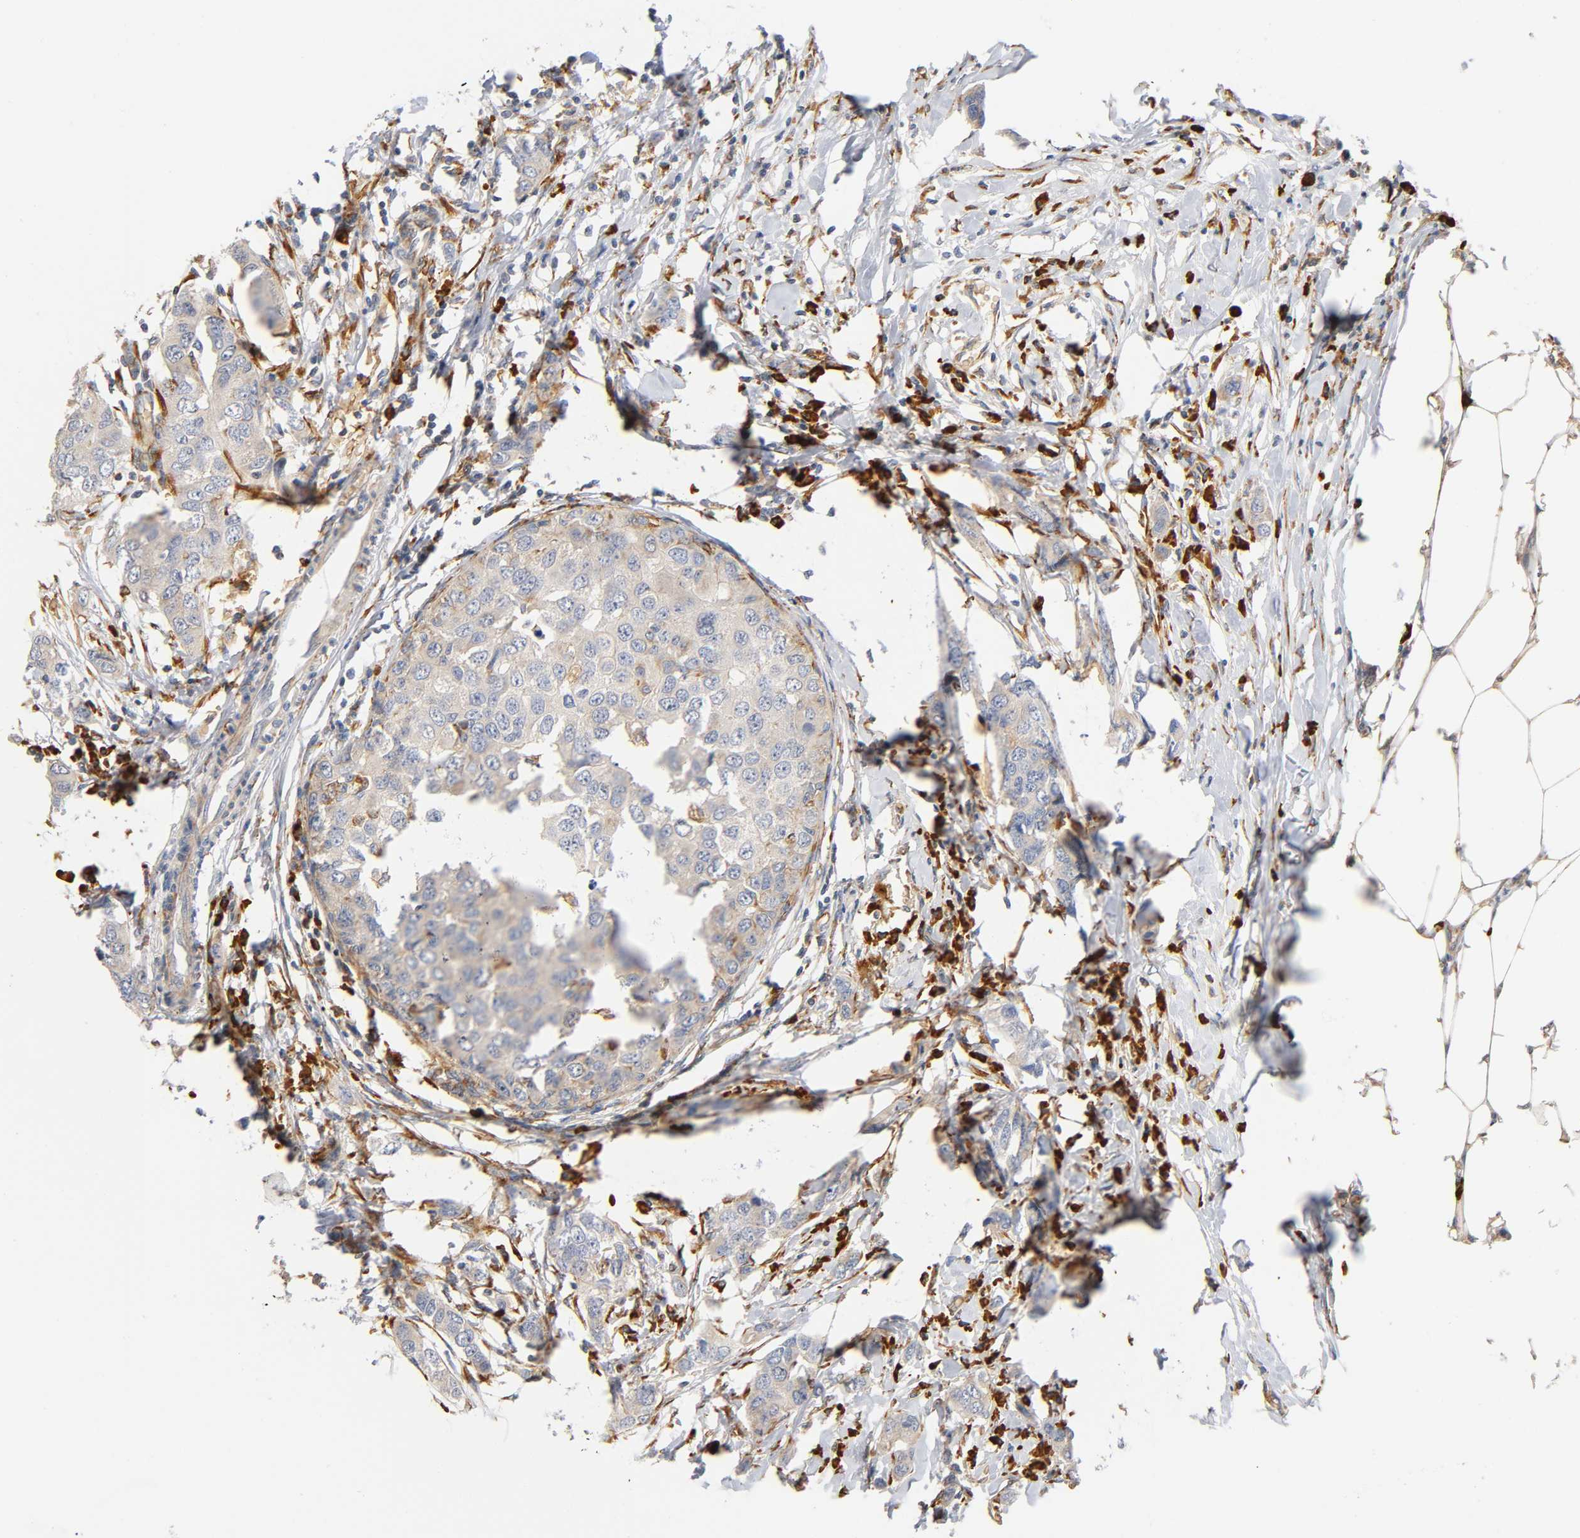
{"staining": {"intensity": "weak", "quantity": ">75%", "location": "cytoplasmic/membranous"}, "tissue": "breast cancer", "cell_type": "Tumor cells", "image_type": "cancer", "snomed": [{"axis": "morphology", "description": "Duct carcinoma"}, {"axis": "topography", "description": "Breast"}], "caption": "Approximately >75% of tumor cells in invasive ductal carcinoma (breast) demonstrate weak cytoplasmic/membranous protein positivity as visualized by brown immunohistochemical staining.", "gene": "UCKL1", "patient": {"sex": "female", "age": 50}}